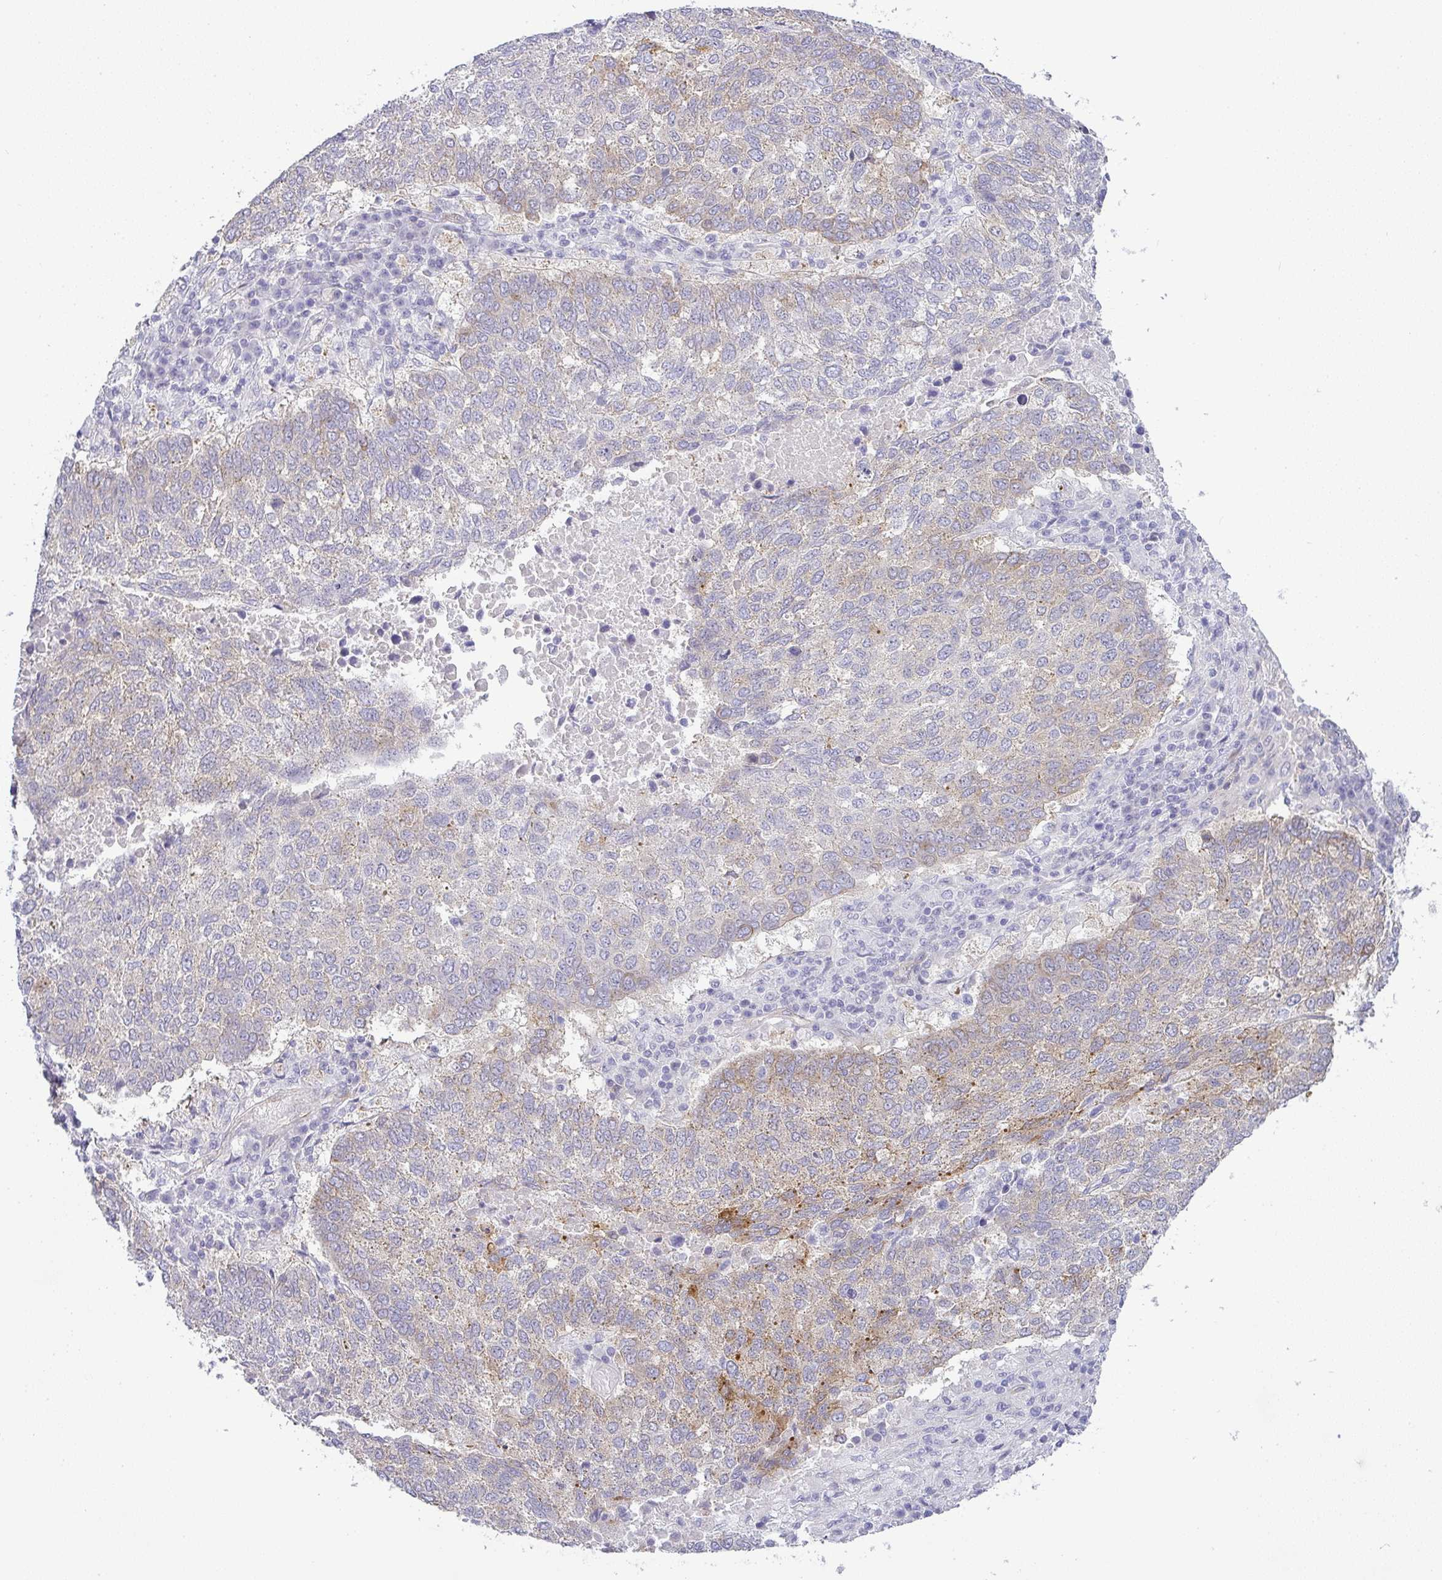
{"staining": {"intensity": "moderate", "quantity": "<25%", "location": "cytoplasmic/membranous"}, "tissue": "lung cancer", "cell_type": "Tumor cells", "image_type": "cancer", "snomed": [{"axis": "morphology", "description": "Squamous cell carcinoma, NOS"}, {"axis": "topography", "description": "Lung"}], "caption": "Tumor cells demonstrate low levels of moderate cytoplasmic/membranous staining in about <25% of cells in human squamous cell carcinoma (lung). Nuclei are stained in blue.", "gene": "LIPE", "patient": {"sex": "male", "age": 73}}